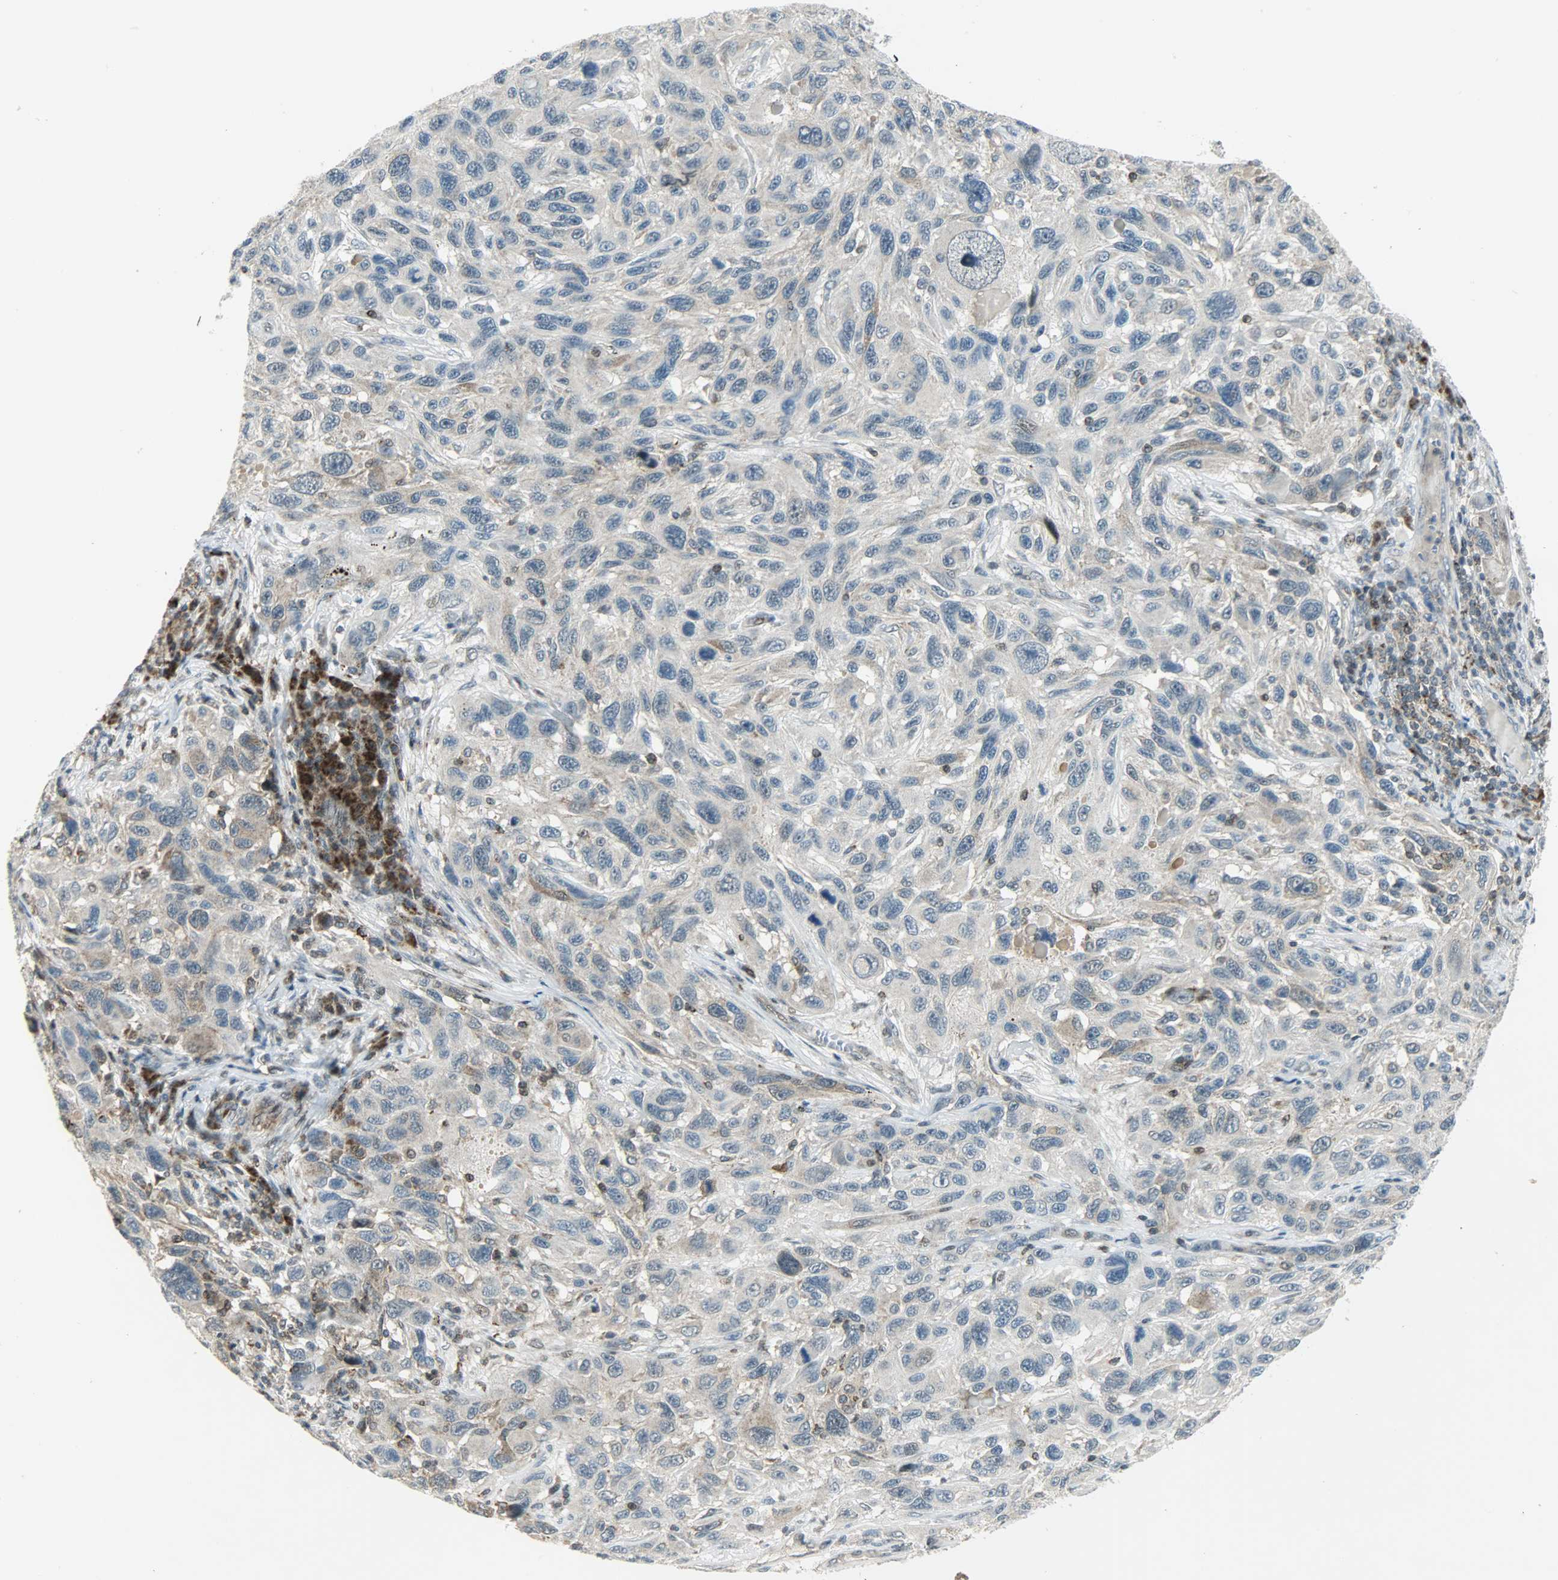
{"staining": {"intensity": "weak", "quantity": "25%-75%", "location": "cytoplasmic/membranous"}, "tissue": "melanoma", "cell_type": "Tumor cells", "image_type": "cancer", "snomed": [{"axis": "morphology", "description": "Malignant melanoma, NOS"}, {"axis": "topography", "description": "Skin"}], "caption": "Immunohistochemical staining of human melanoma demonstrates low levels of weak cytoplasmic/membranous protein expression in approximately 25%-75% of tumor cells.", "gene": "IL15", "patient": {"sex": "male", "age": 53}}